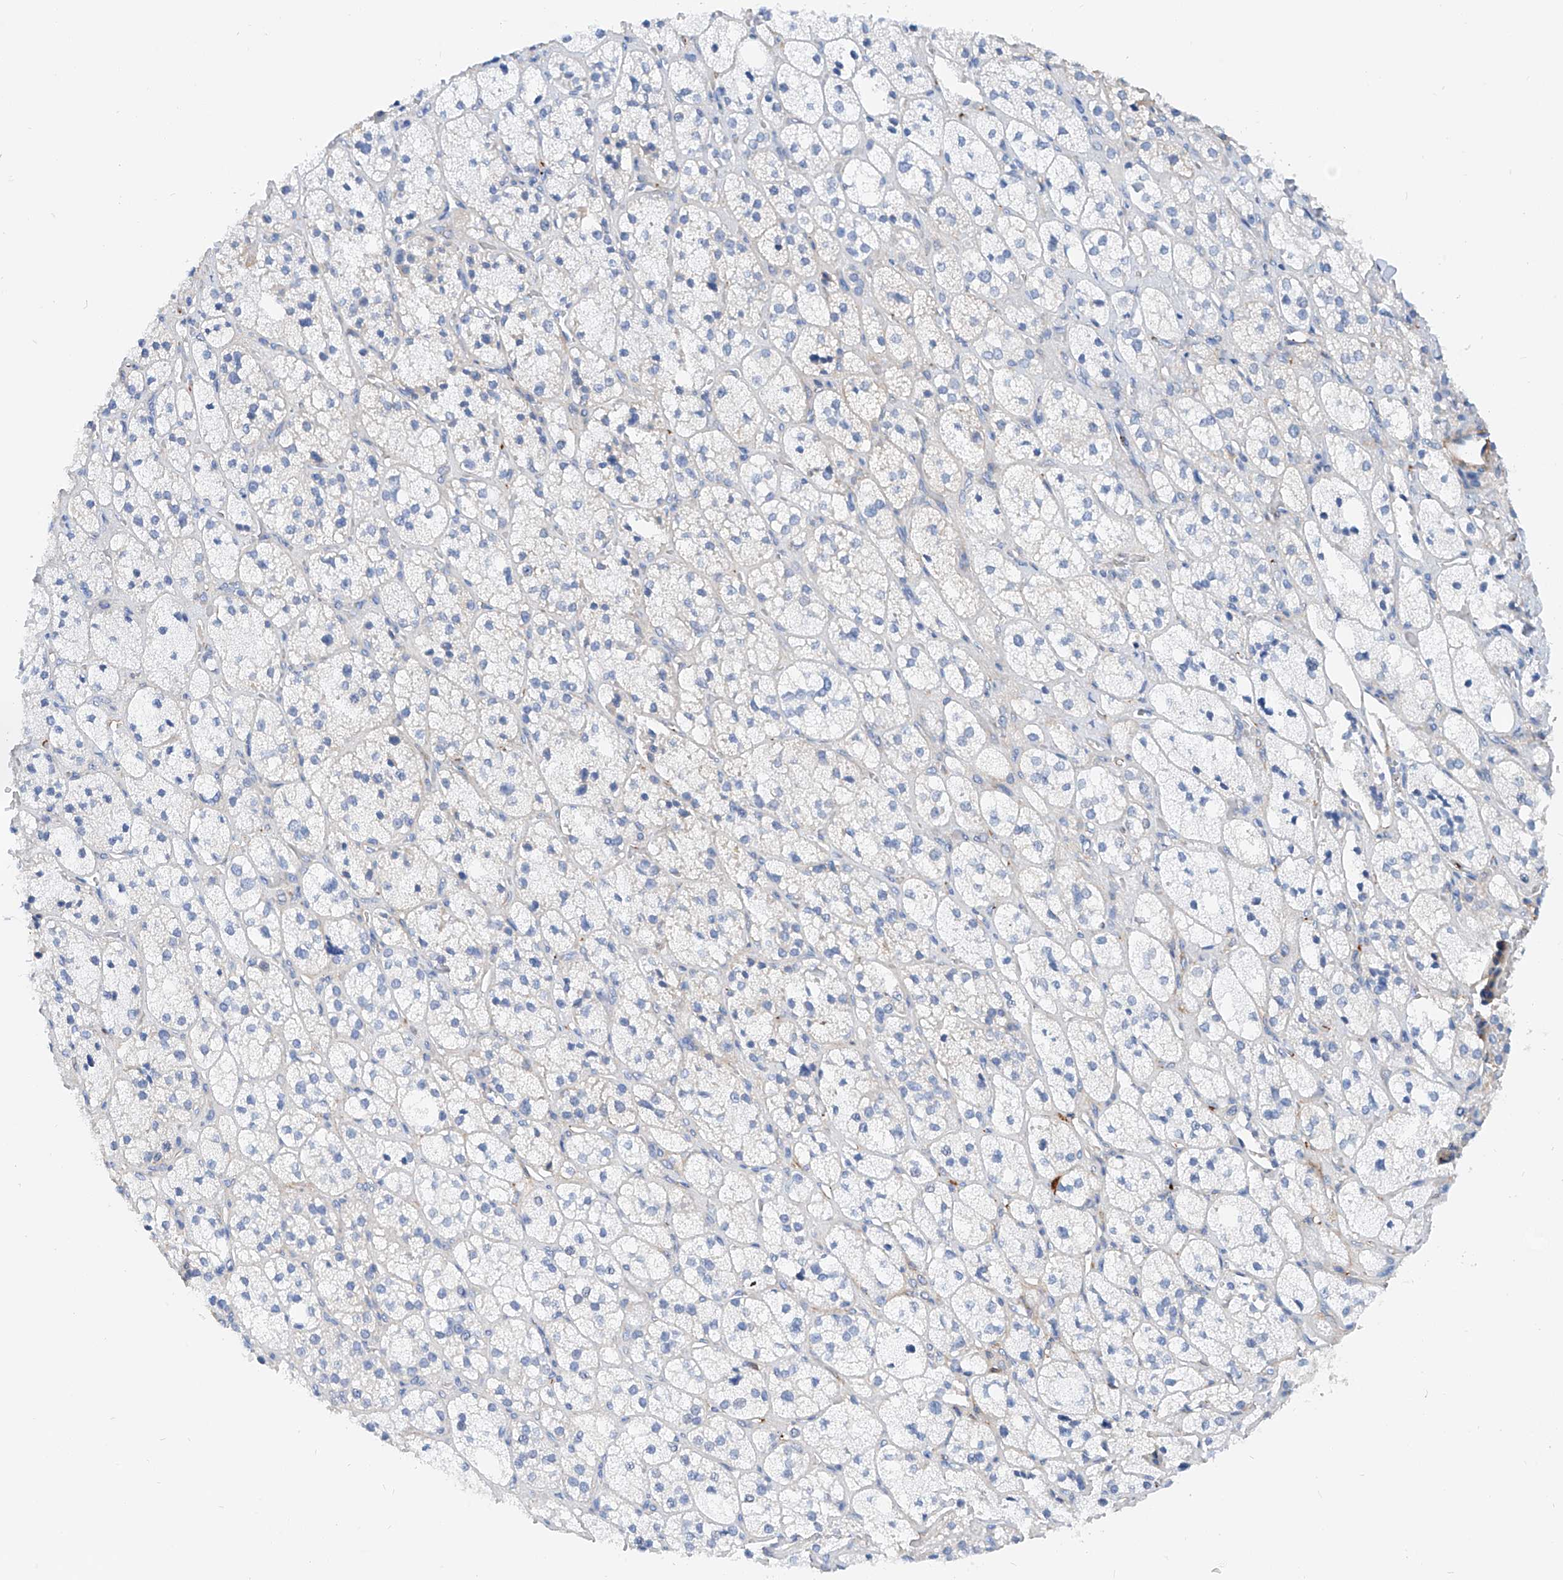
{"staining": {"intensity": "negative", "quantity": "none", "location": "none"}, "tissue": "adrenal gland", "cell_type": "Glandular cells", "image_type": "normal", "snomed": [{"axis": "morphology", "description": "Normal tissue, NOS"}, {"axis": "topography", "description": "Adrenal gland"}], "caption": "Histopathology image shows no protein expression in glandular cells of benign adrenal gland. (DAB immunohistochemistry (IHC) visualized using brightfield microscopy, high magnification).", "gene": "TAS2R60", "patient": {"sex": "male", "age": 61}}